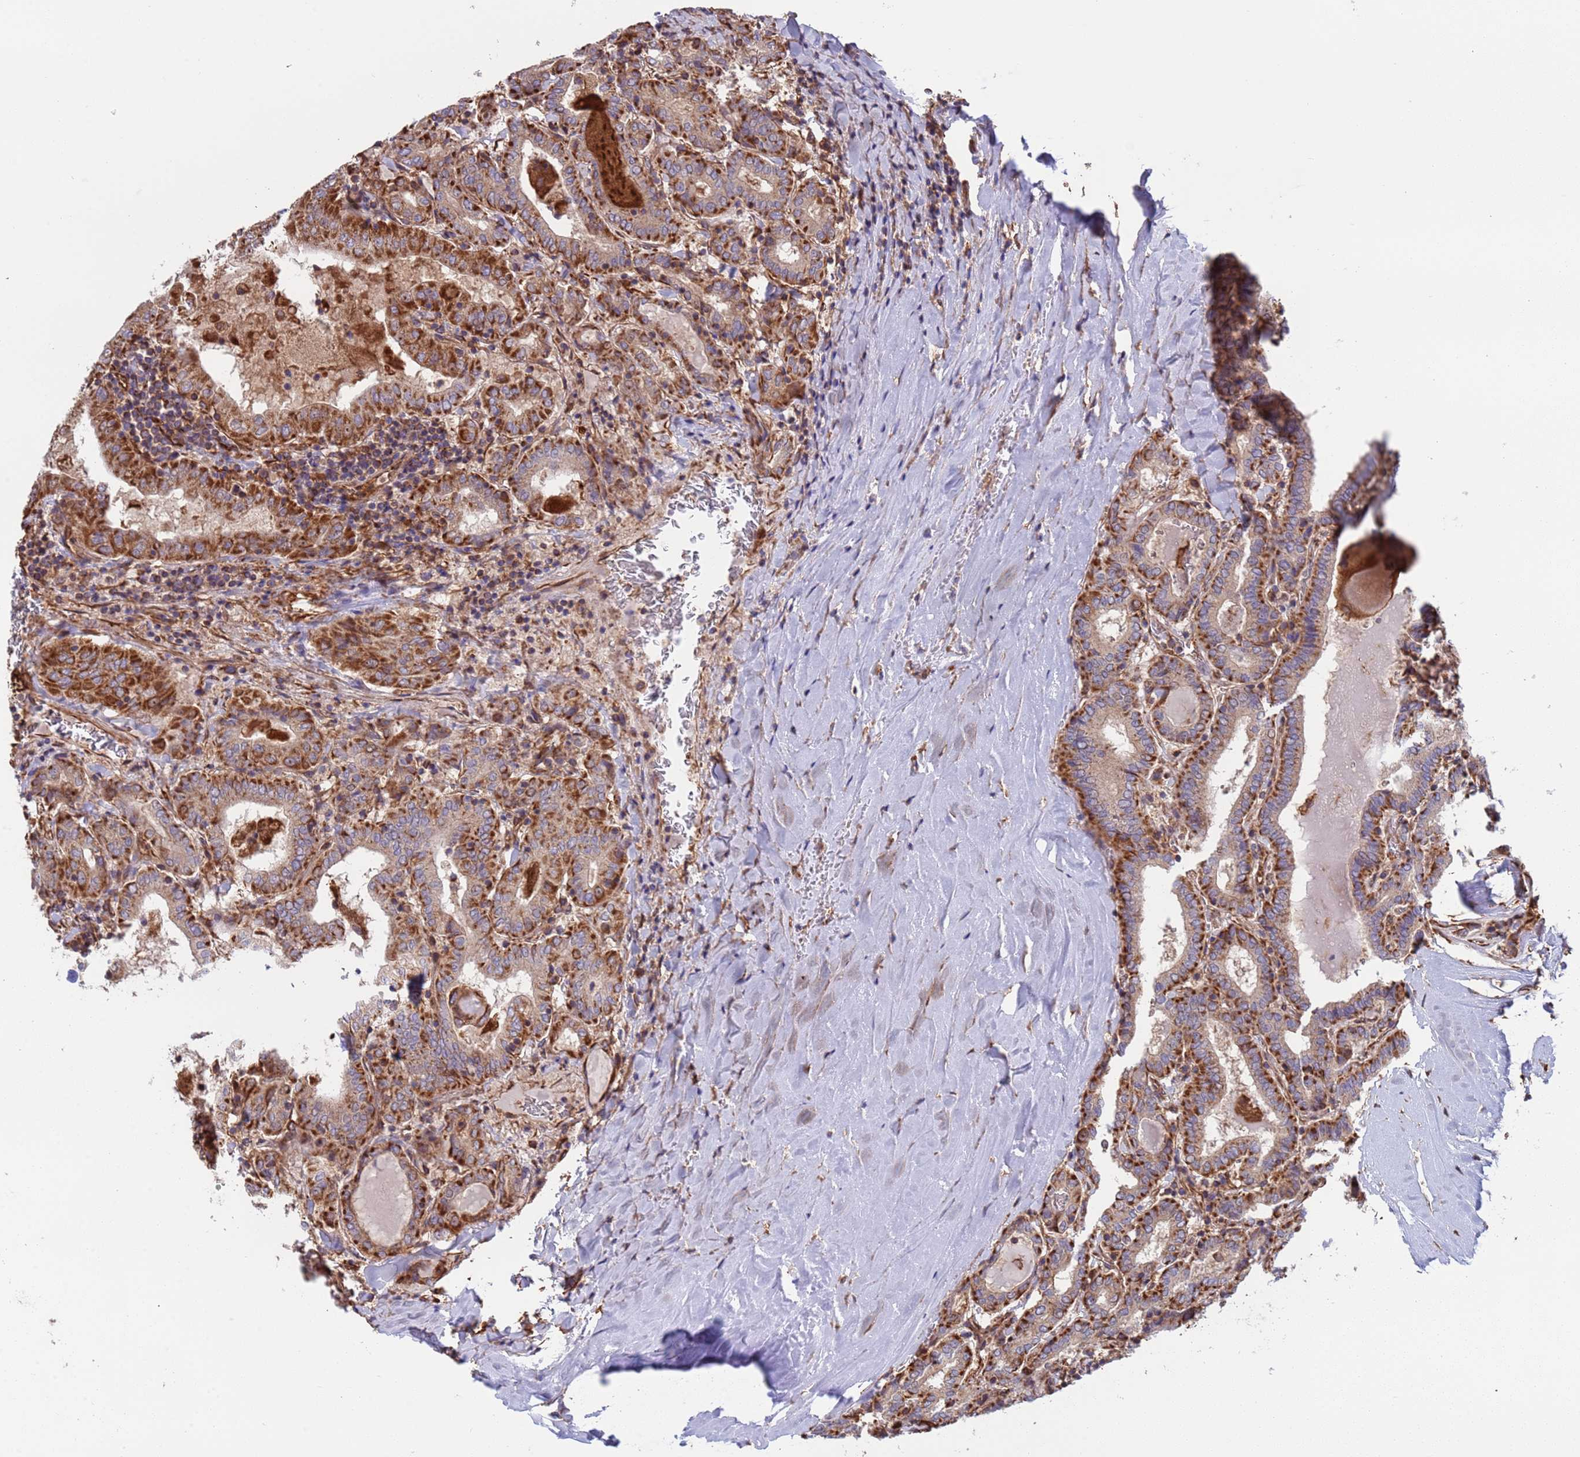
{"staining": {"intensity": "strong", "quantity": ">75%", "location": "cytoplasmic/membranous"}, "tissue": "thyroid cancer", "cell_type": "Tumor cells", "image_type": "cancer", "snomed": [{"axis": "morphology", "description": "Papillary adenocarcinoma, NOS"}, {"axis": "topography", "description": "Thyroid gland"}], "caption": "A photomicrograph of thyroid papillary adenocarcinoma stained for a protein exhibits strong cytoplasmic/membranous brown staining in tumor cells.", "gene": "NUDT12", "patient": {"sex": "female", "age": 72}}